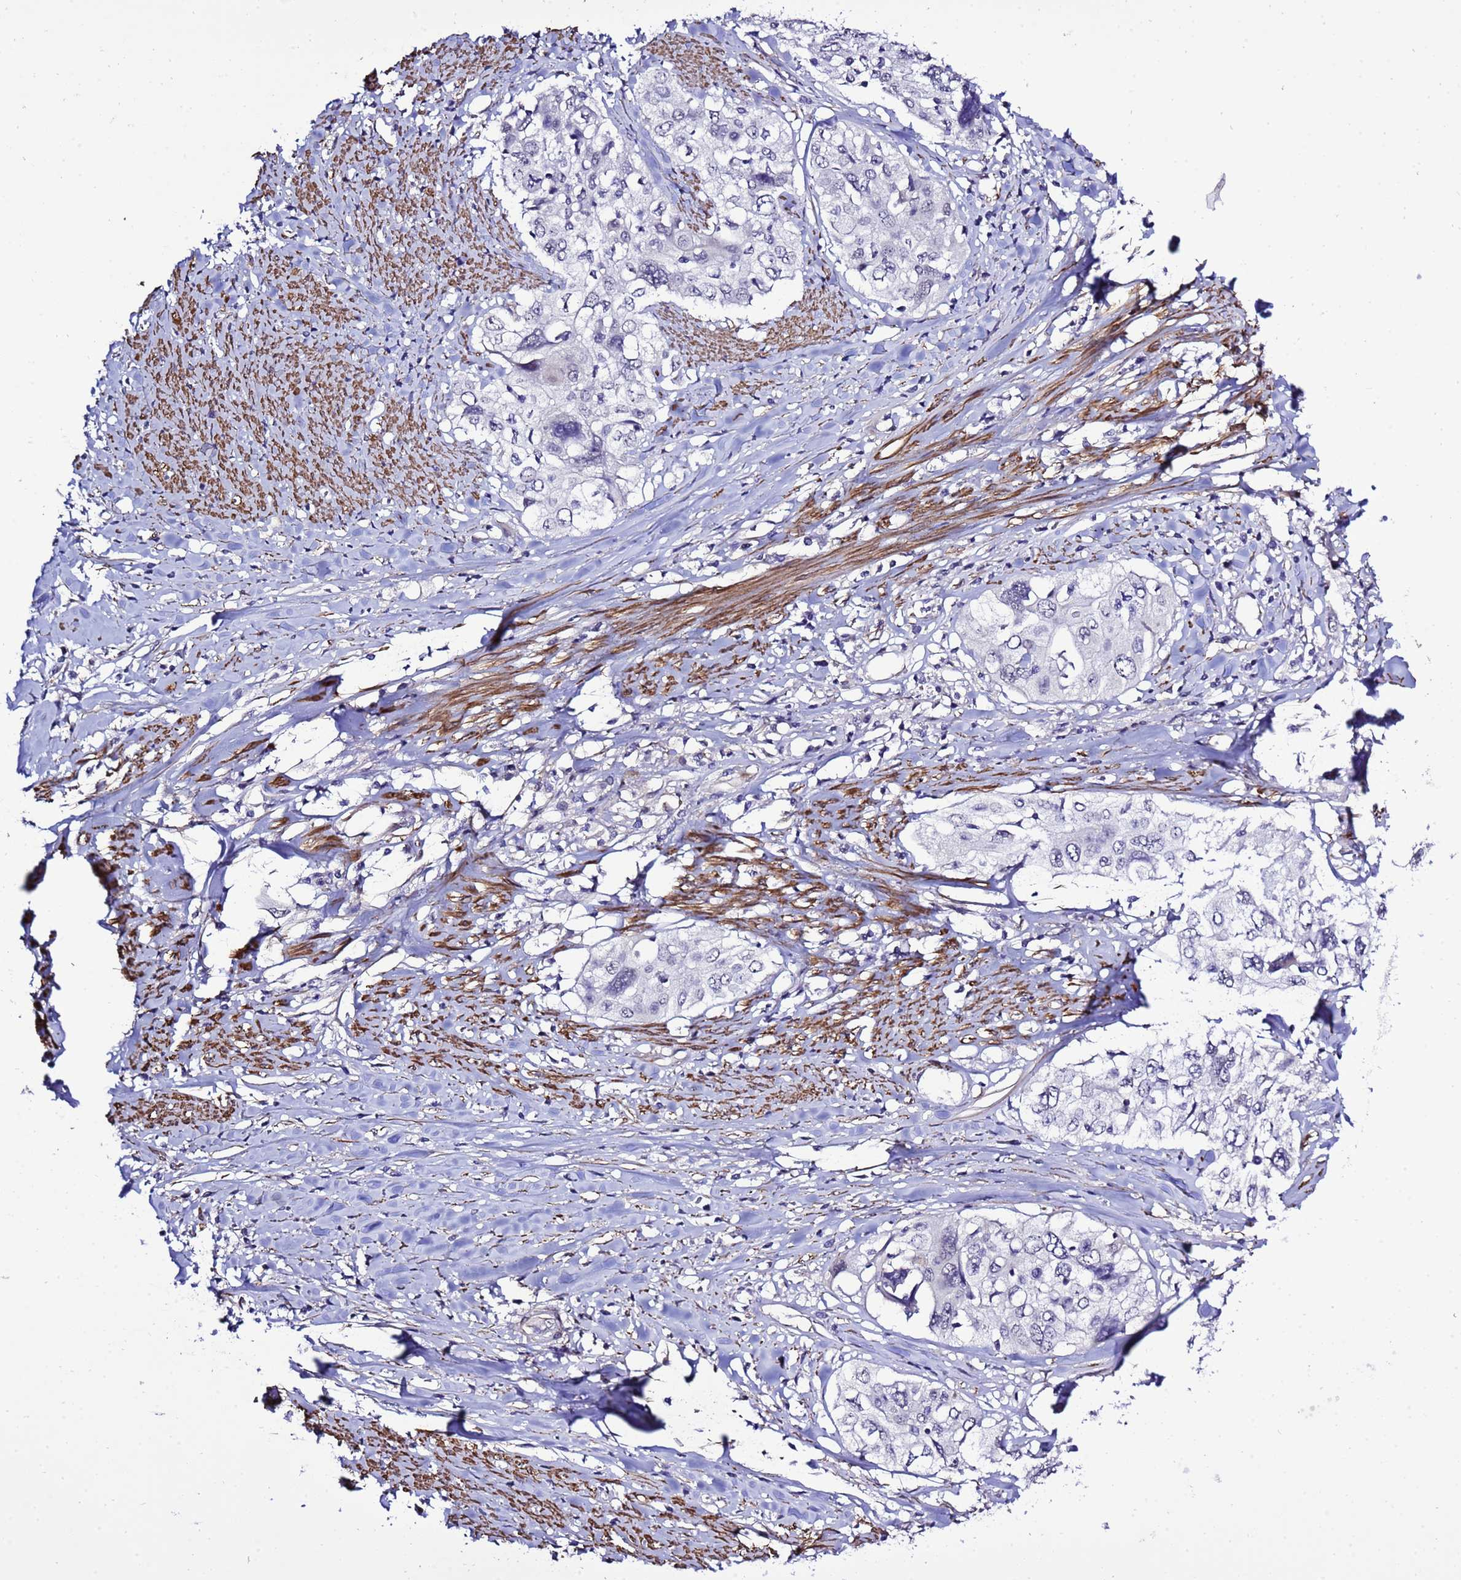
{"staining": {"intensity": "negative", "quantity": "none", "location": "none"}, "tissue": "cervical cancer", "cell_type": "Tumor cells", "image_type": "cancer", "snomed": [{"axis": "morphology", "description": "Squamous cell carcinoma, NOS"}, {"axis": "topography", "description": "Cervix"}], "caption": "Protein analysis of cervical cancer (squamous cell carcinoma) reveals no significant positivity in tumor cells. (Brightfield microscopy of DAB (3,3'-diaminobenzidine) immunohistochemistry at high magnification).", "gene": "GZF1", "patient": {"sex": "female", "age": 31}}